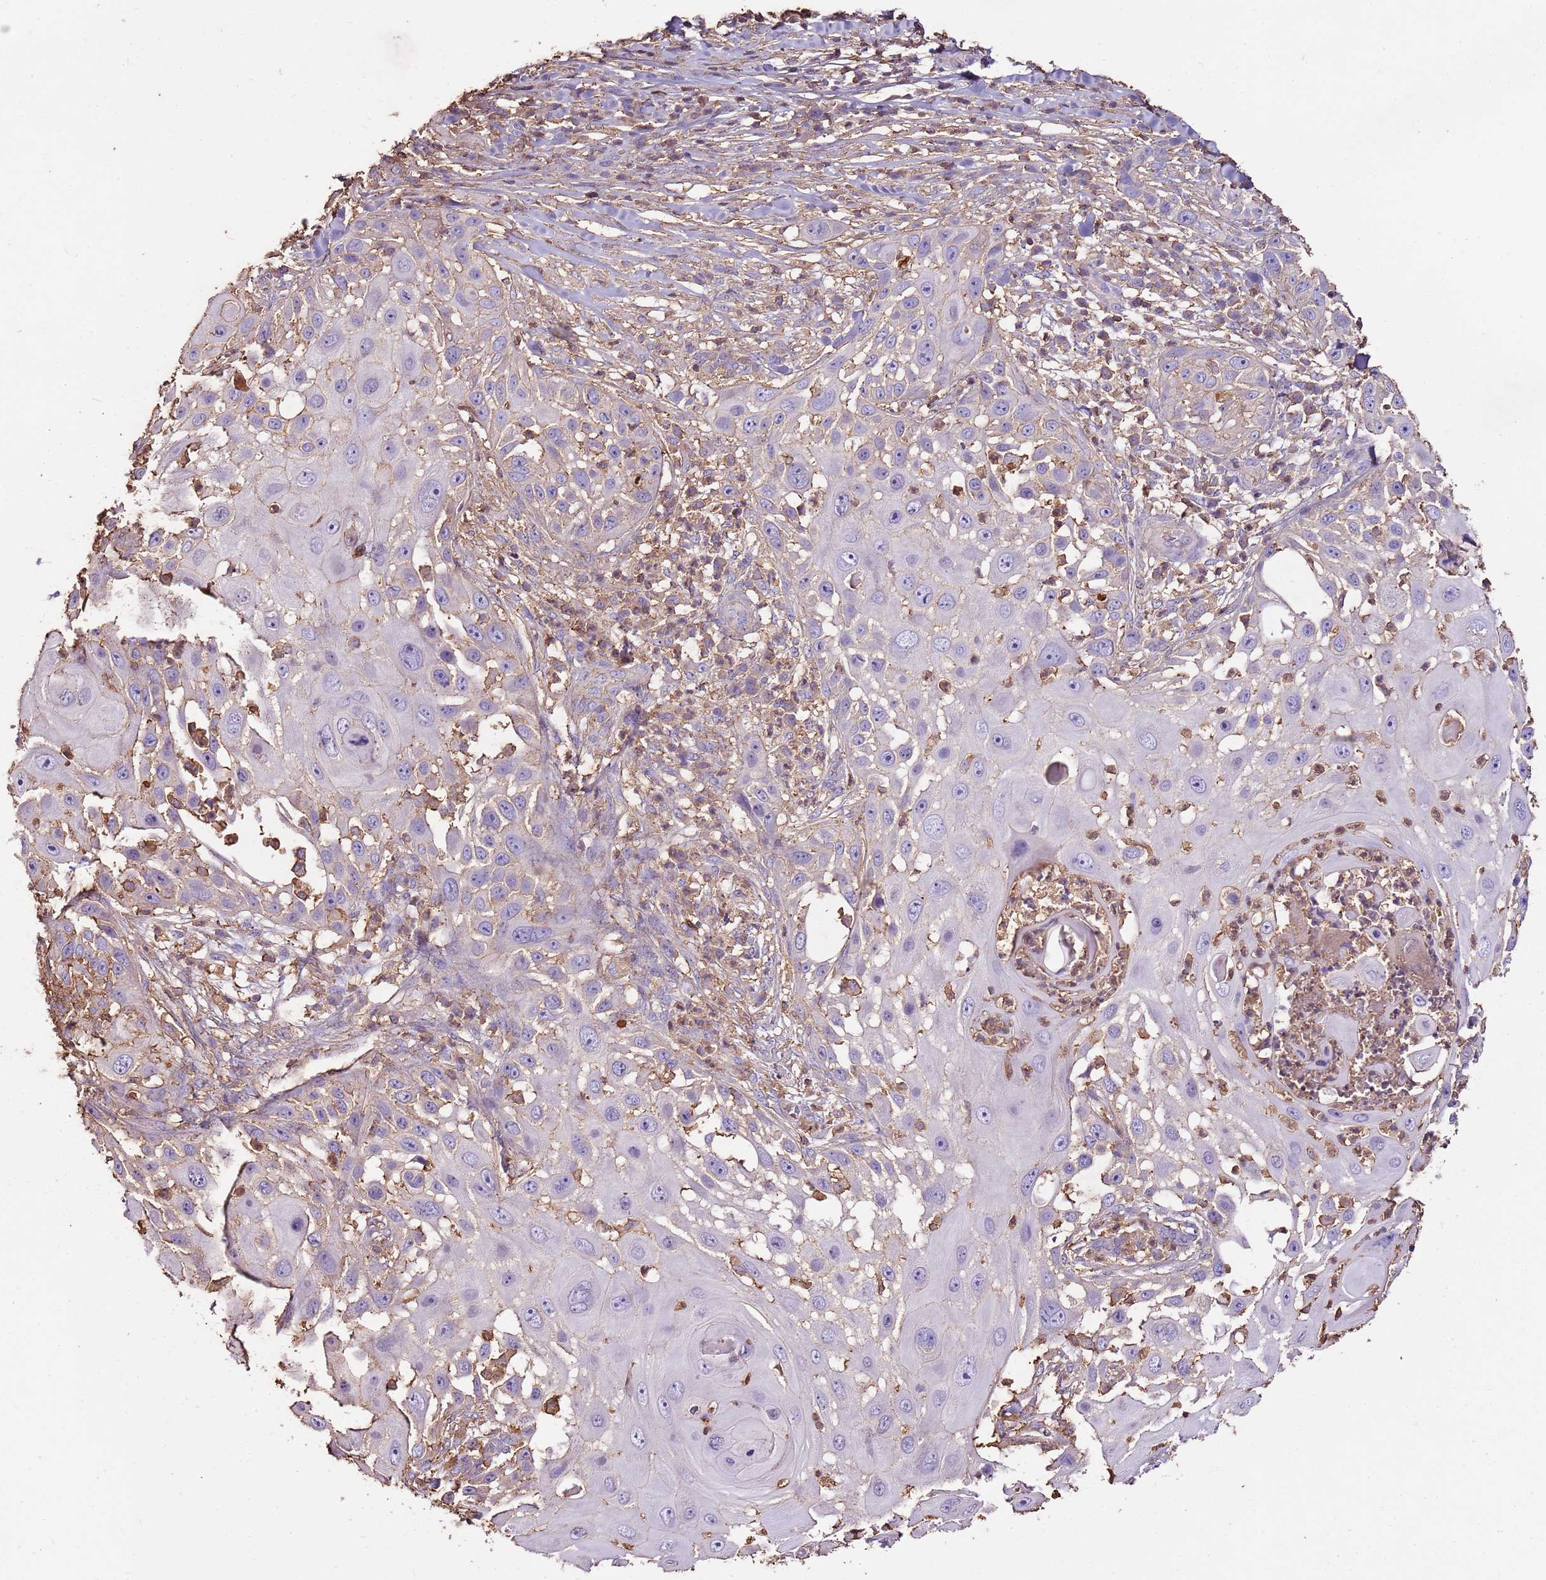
{"staining": {"intensity": "negative", "quantity": "none", "location": "none"}, "tissue": "skin cancer", "cell_type": "Tumor cells", "image_type": "cancer", "snomed": [{"axis": "morphology", "description": "Squamous cell carcinoma, NOS"}, {"axis": "topography", "description": "Skin"}], "caption": "Tumor cells are negative for protein expression in human skin squamous cell carcinoma. Brightfield microscopy of immunohistochemistry stained with DAB (brown) and hematoxylin (blue), captured at high magnification.", "gene": "ARL10", "patient": {"sex": "female", "age": 44}}